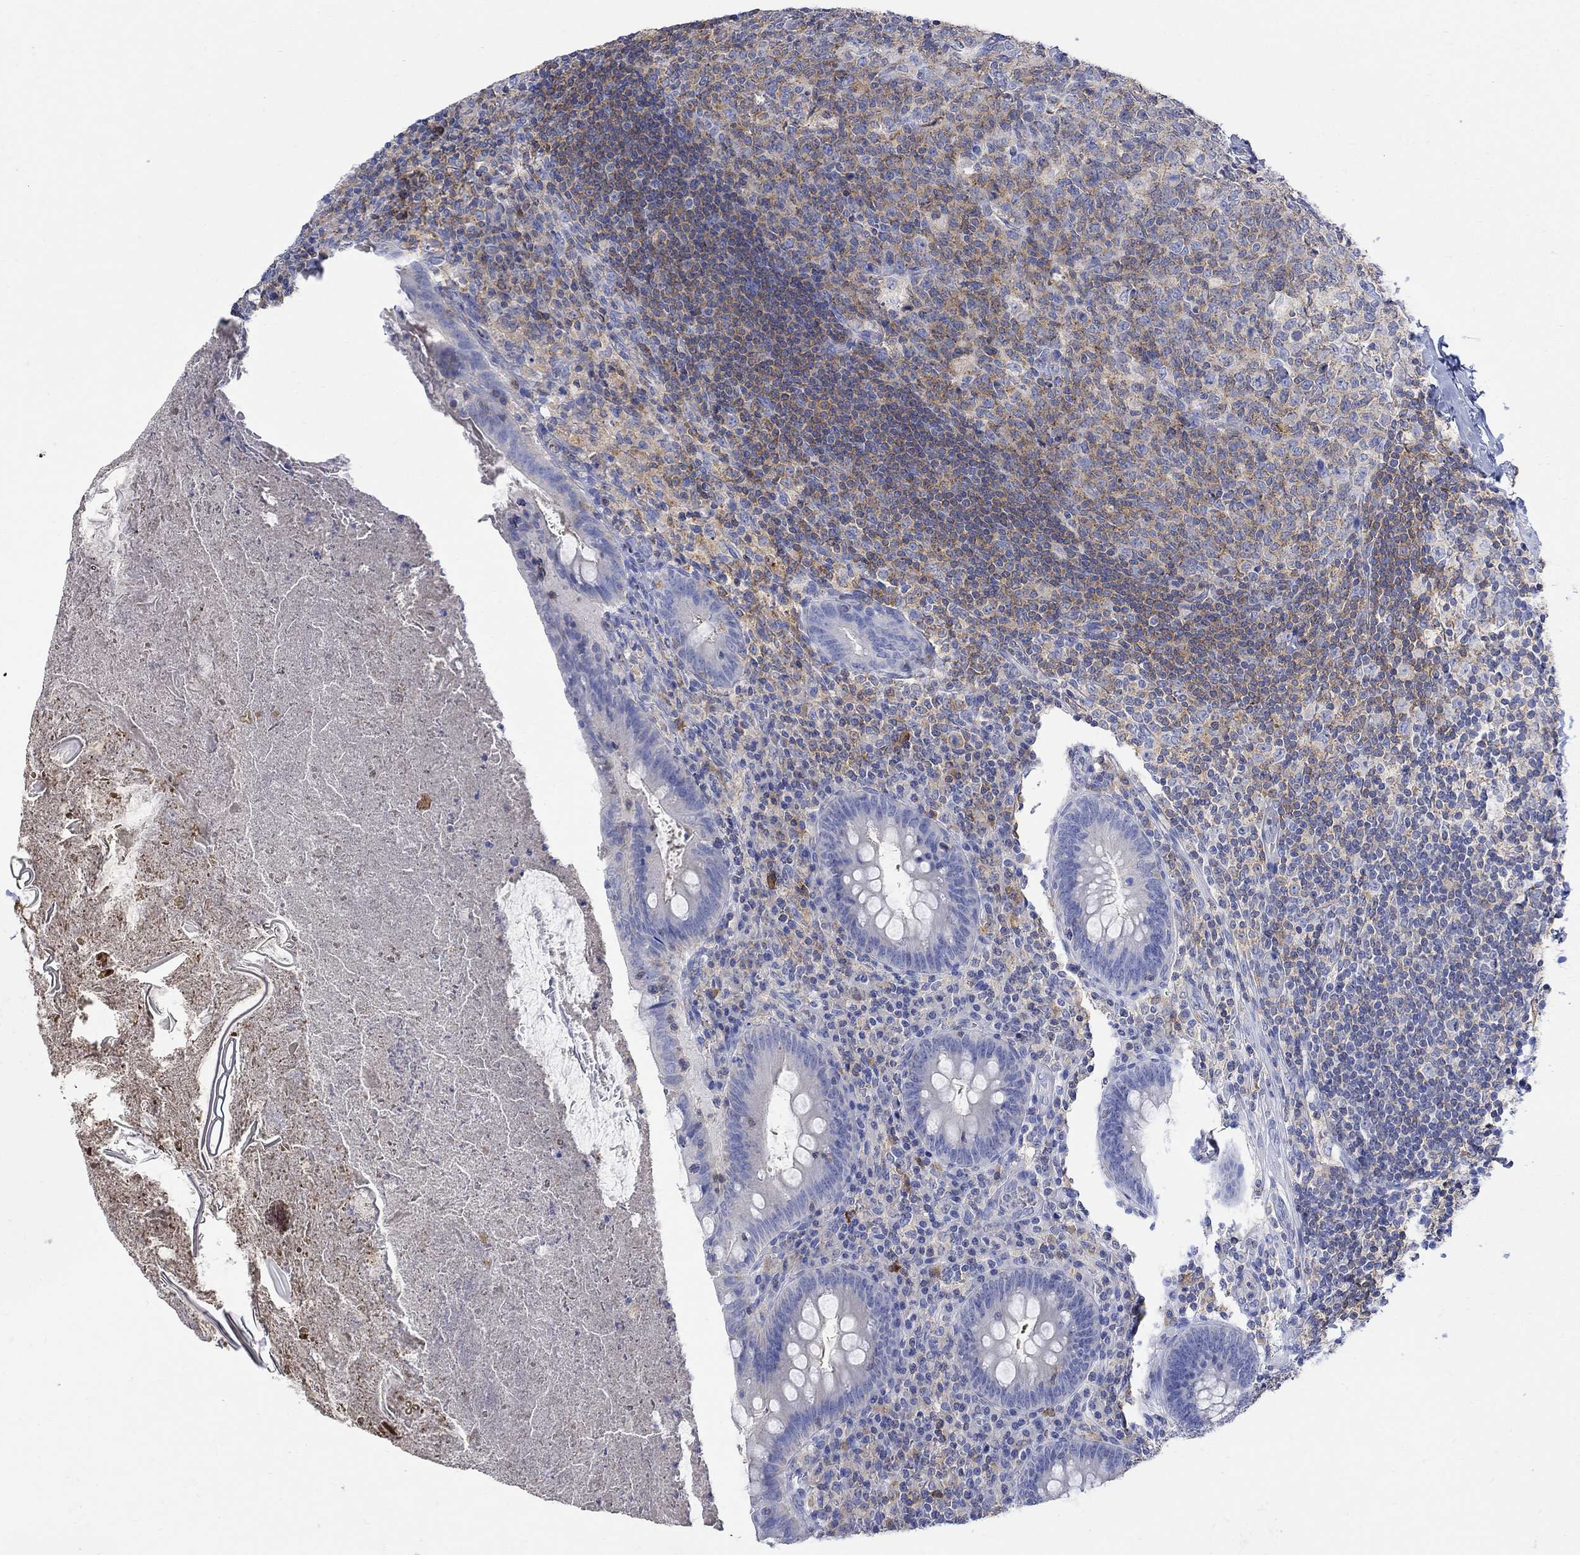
{"staining": {"intensity": "negative", "quantity": "none", "location": "none"}, "tissue": "appendix", "cell_type": "Glandular cells", "image_type": "normal", "snomed": [{"axis": "morphology", "description": "Normal tissue, NOS"}, {"axis": "topography", "description": "Appendix"}], "caption": "Immunohistochemical staining of benign human appendix shows no significant staining in glandular cells.", "gene": "GCM1", "patient": {"sex": "male", "age": 47}}